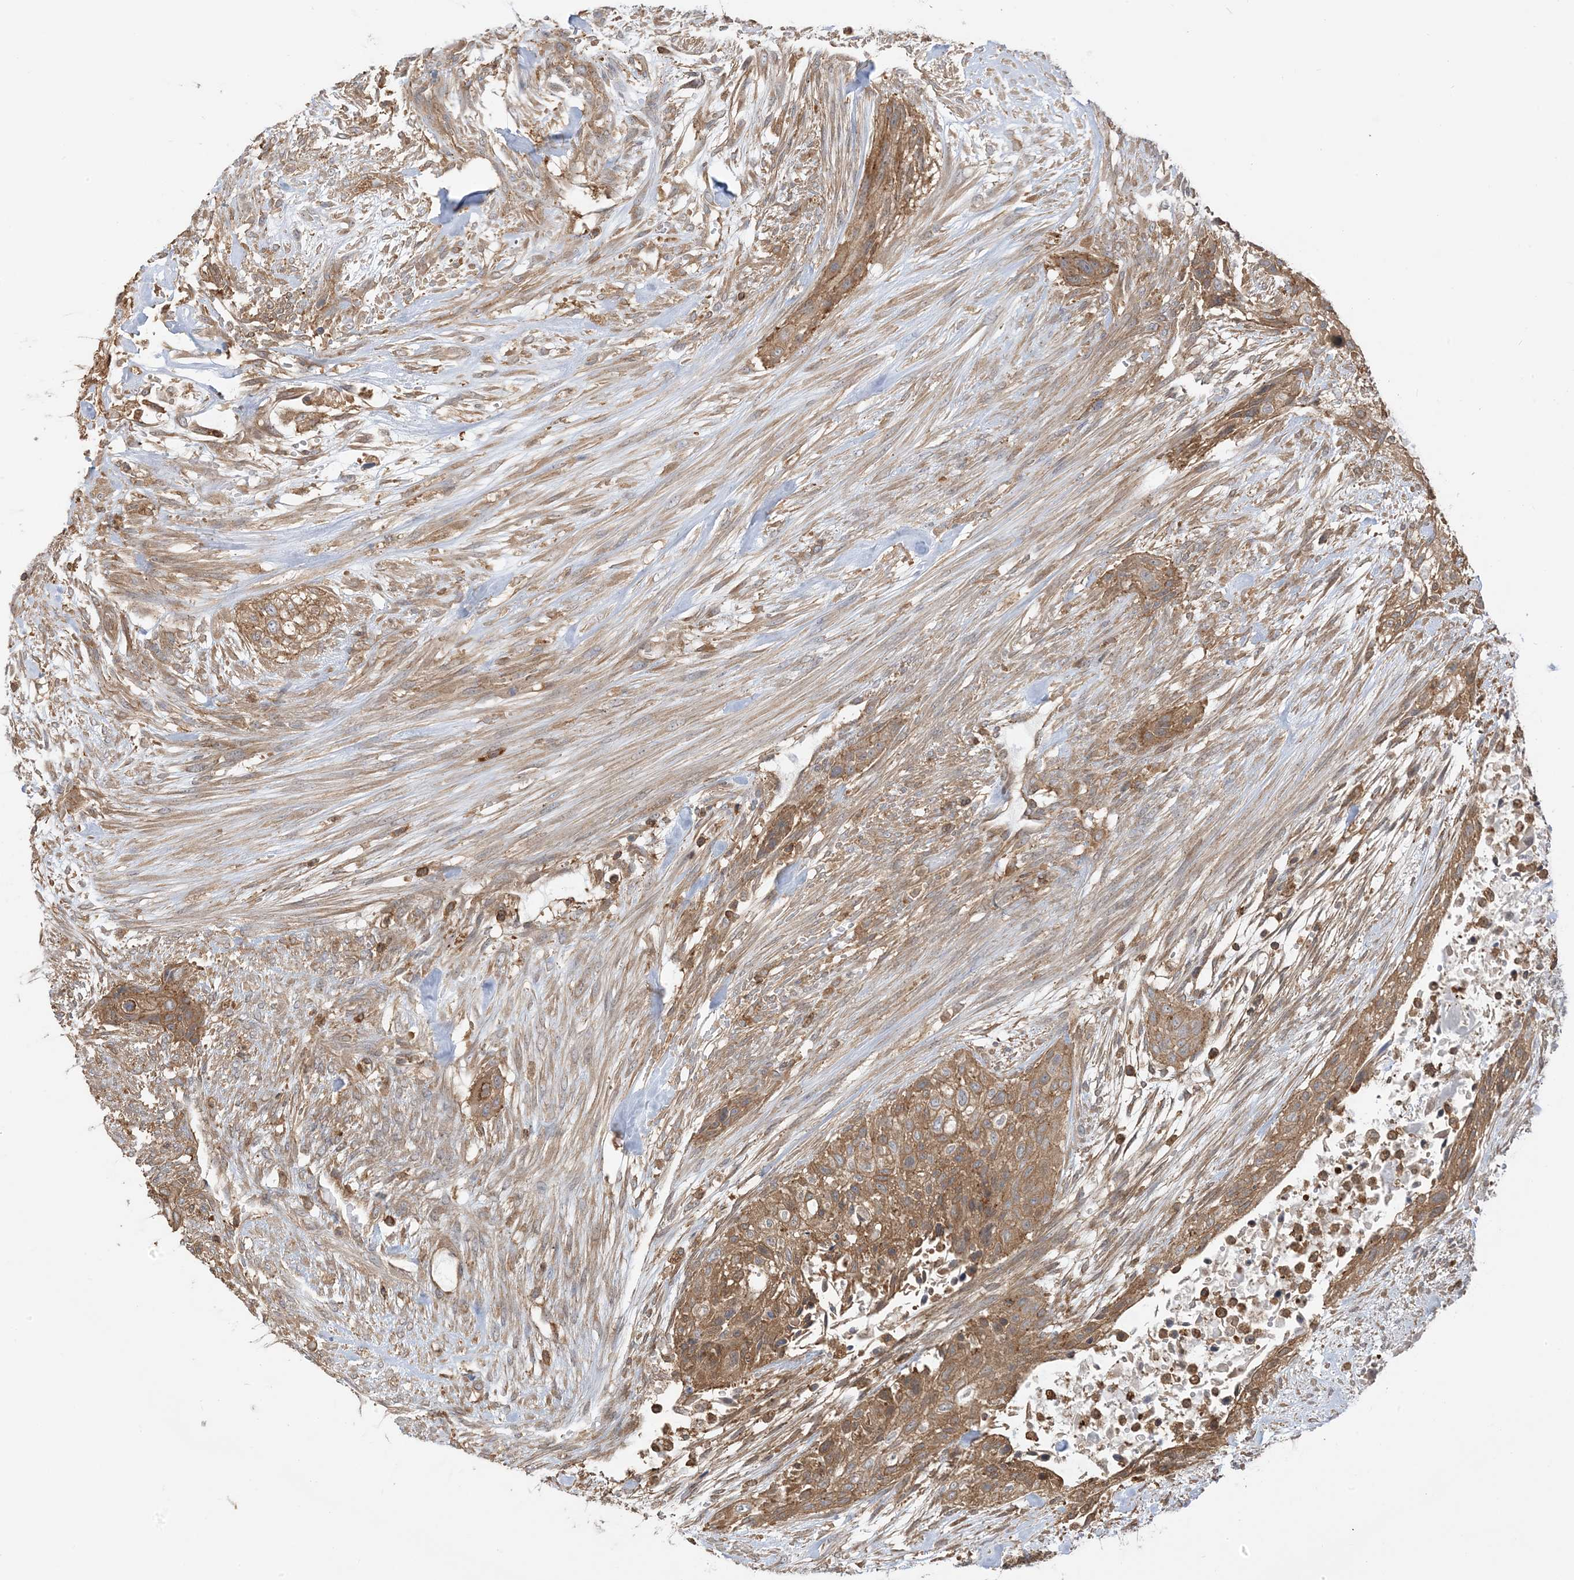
{"staining": {"intensity": "moderate", "quantity": ">75%", "location": "cytoplasmic/membranous"}, "tissue": "urothelial cancer", "cell_type": "Tumor cells", "image_type": "cancer", "snomed": [{"axis": "morphology", "description": "Urothelial carcinoma, High grade"}, {"axis": "topography", "description": "Urinary bladder"}], "caption": "DAB (3,3'-diaminobenzidine) immunohistochemical staining of urothelial cancer demonstrates moderate cytoplasmic/membranous protein expression in about >75% of tumor cells. (Stains: DAB (3,3'-diaminobenzidine) in brown, nuclei in blue, Microscopy: brightfield microscopy at high magnification).", "gene": "CAPZB", "patient": {"sex": "male", "age": 35}}